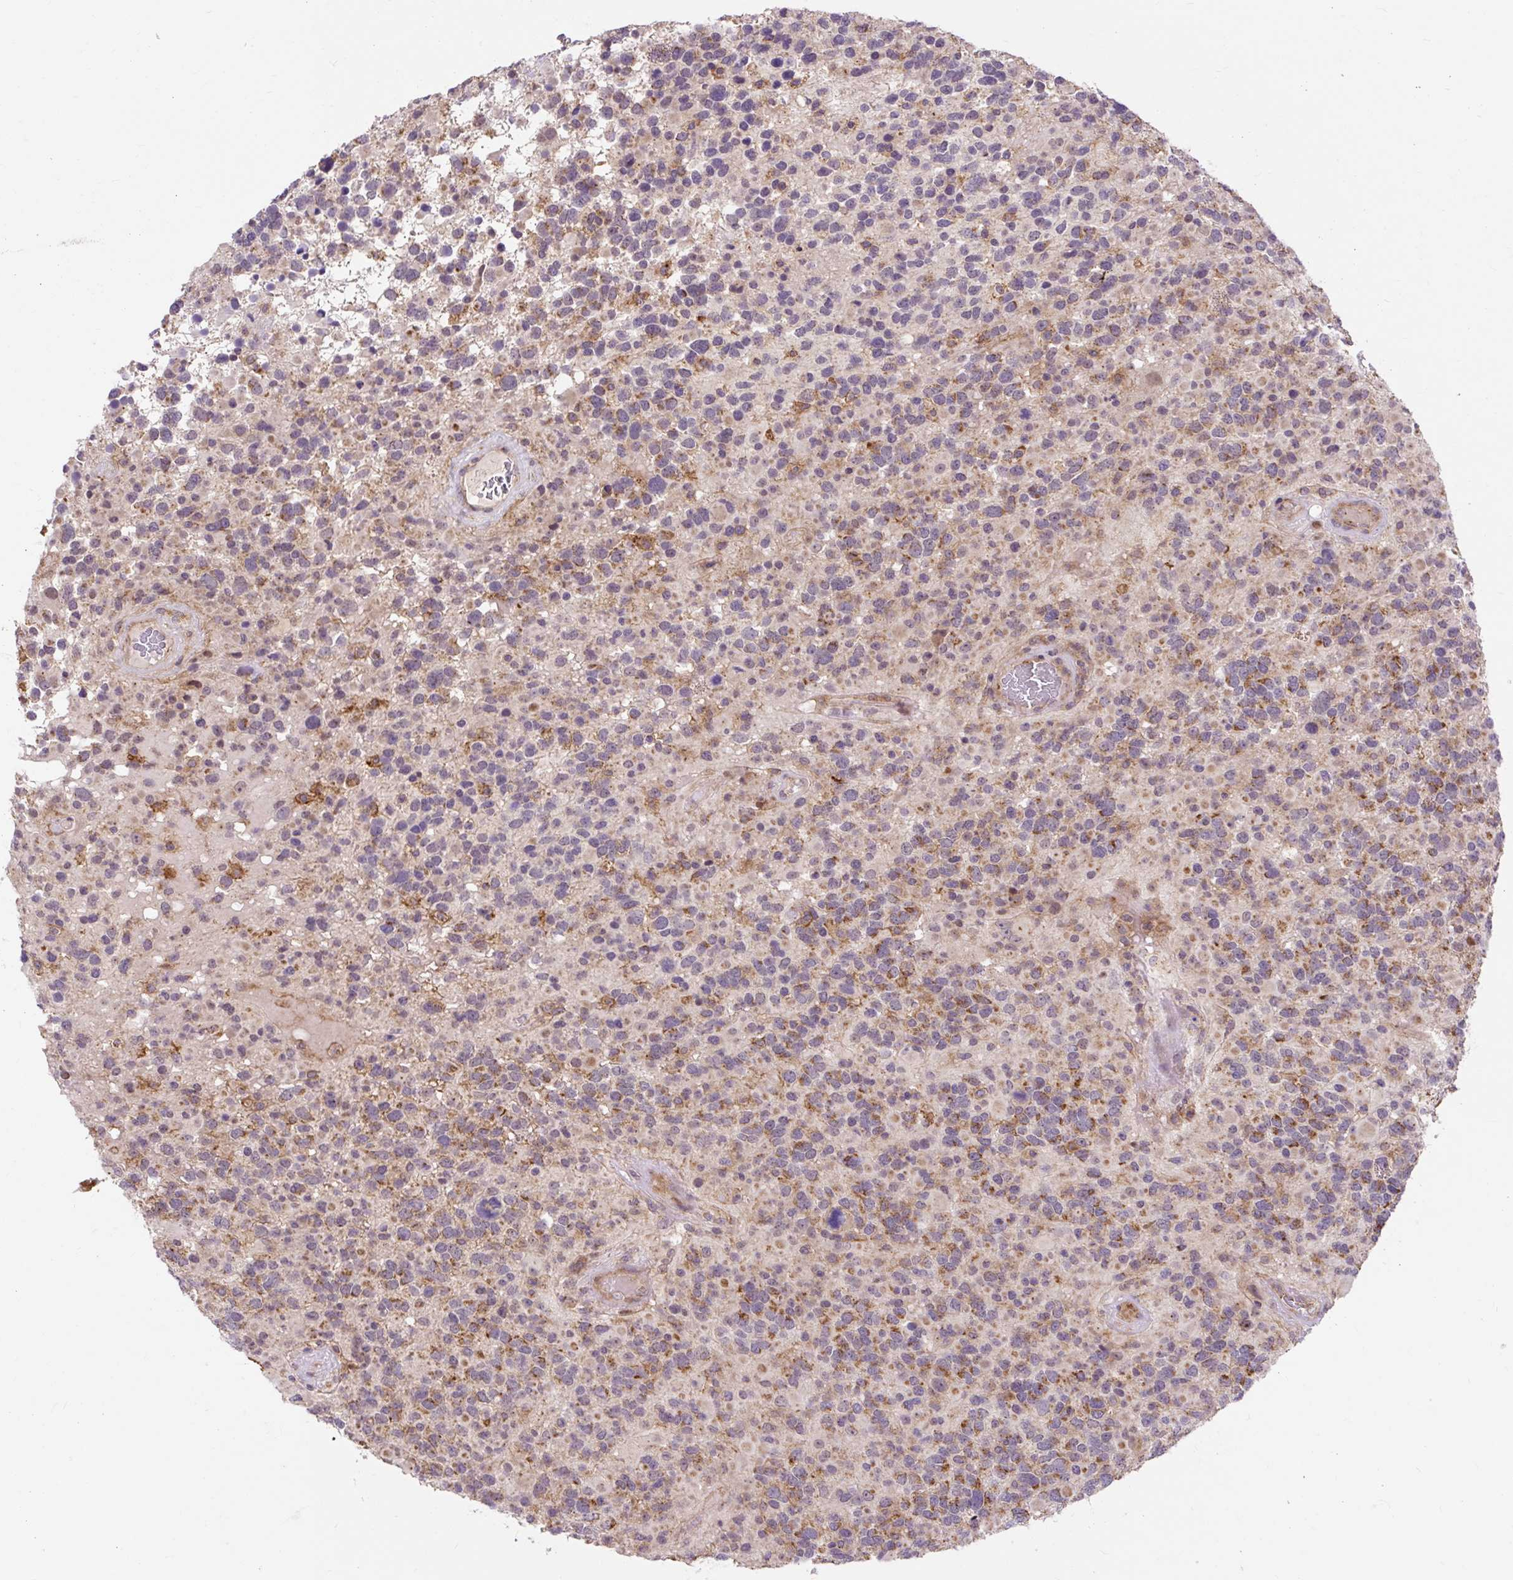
{"staining": {"intensity": "moderate", "quantity": ">75%", "location": "cytoplasmic/membranous"}, "tissue": "glioma", "cell_type": "Tumor cells", "image_type": "cancer", "snomed": [{"axis": "morphology", "description": "Glioma, malignant, High grade"}, {"axis": "topography", "description": "Brain"}], "caption": "A brown stain highlights moderate cytoplasmic/membranous staining of a protein in glioma tumor cells. The staining was performed using DAB (3,3'-diaminobenzidine) to visualize the protein expression in brown, while the nuclei were stained in blue with hematoxylin (Magnification: 20x).", "gene": "TRIAP1", "patient": {"sex": "female", "age": 40}}